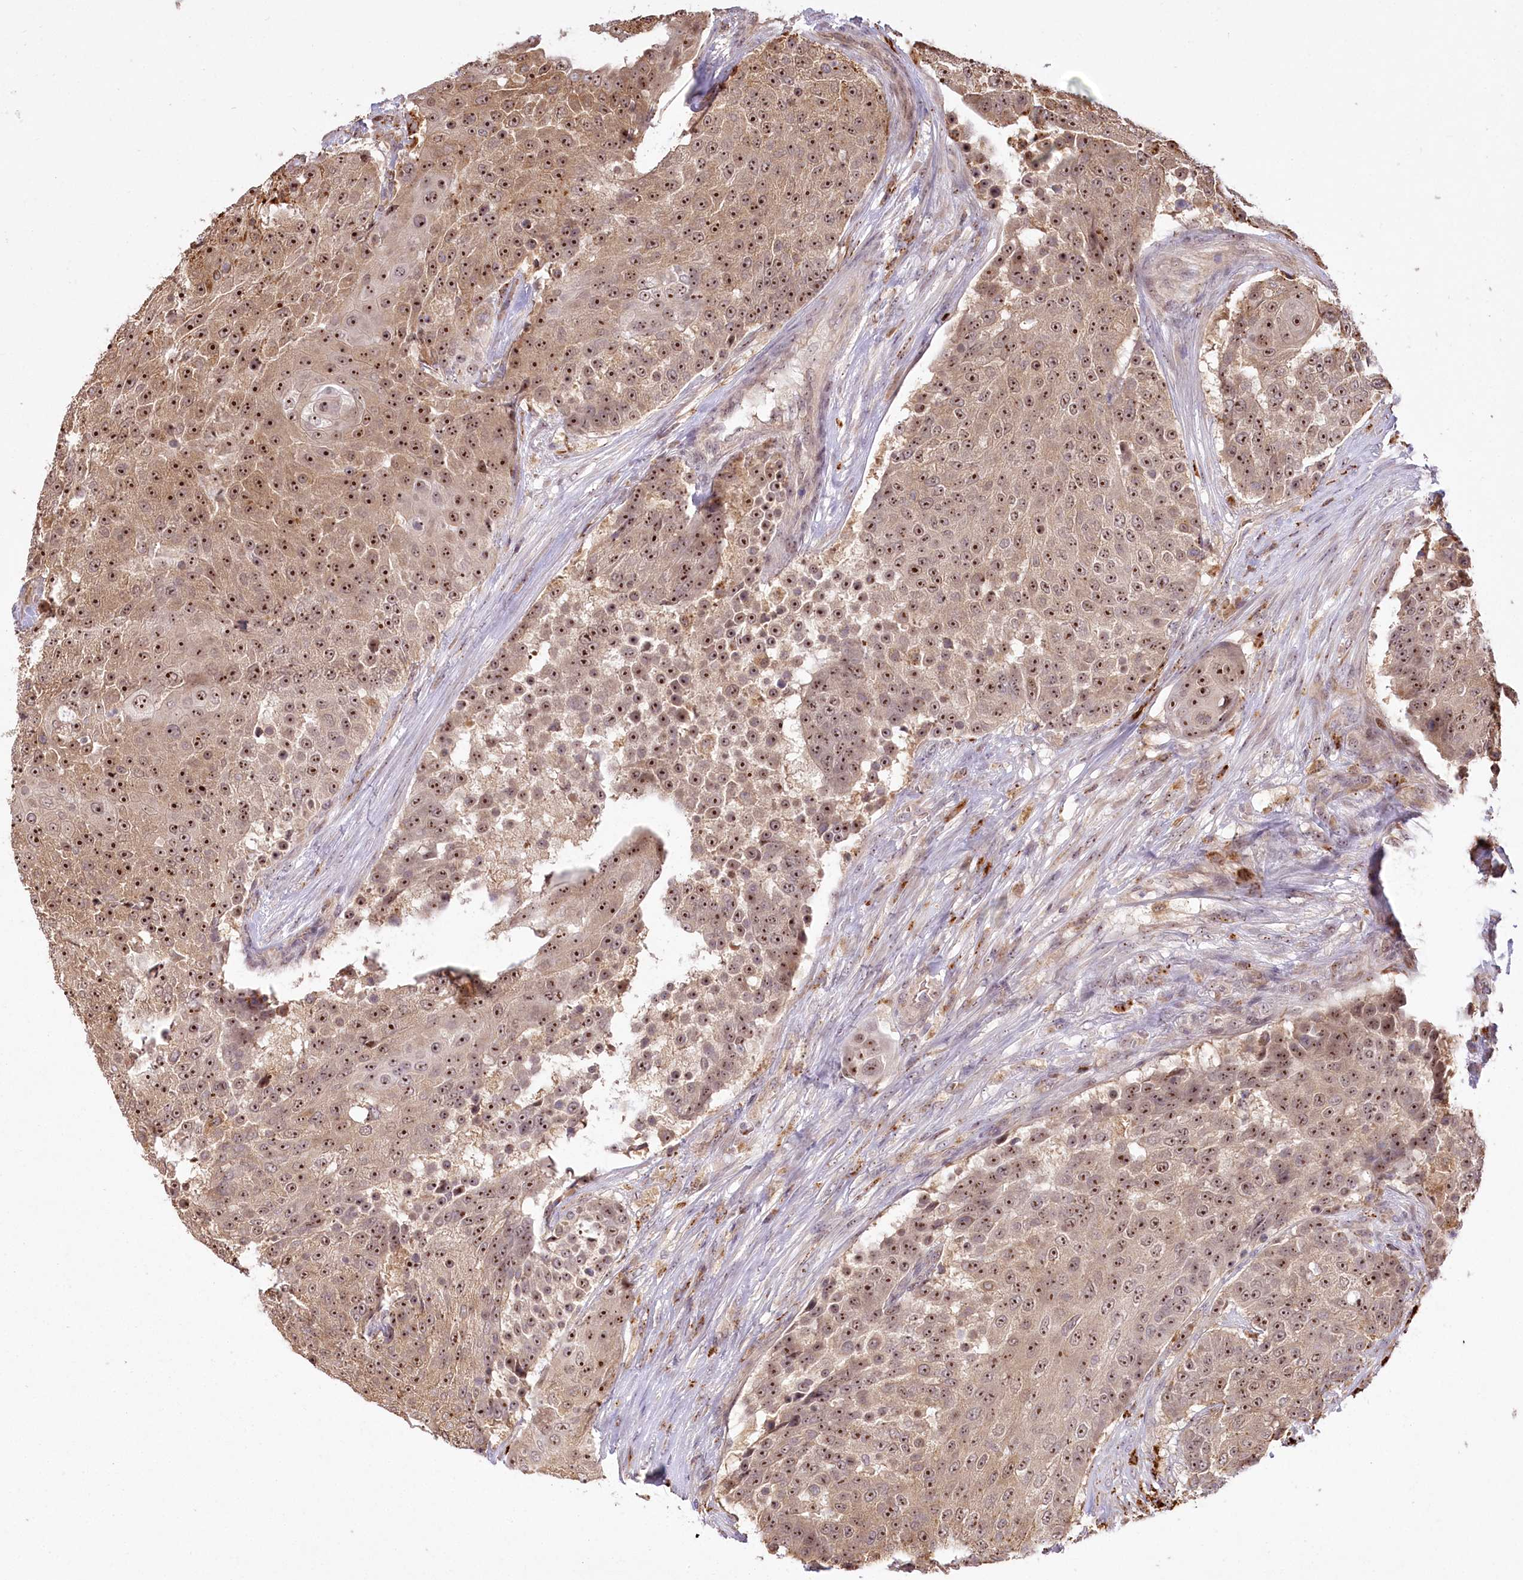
{"staining": {"intensity": "moderate", "quantity": ">75%", "location": "cytoplasmic/membranous,nuclear"}, "tissue": "urothelial cancer", "cell_type": "Tumor cells", "image_type": "cancer", "snomed": [{"axis": "morphology", "description": "Urothelial carcinoma, High grade"}, {"axis": "topography", "description": "Urinary bladder"}], "caption": "Brown immunohistochemical staining in human urothelial carcinoma (high-grade) reveals moderate cytoplasmic/membranous and nuclear staining in approximately >75% of tumor cells. (DAB (3,3'-diaminobenzidine) IHC, brown staining for protein, blue staining for nuclei).", "gene": "SERGEF", "patient": {"sex": "female", "age": 63}}